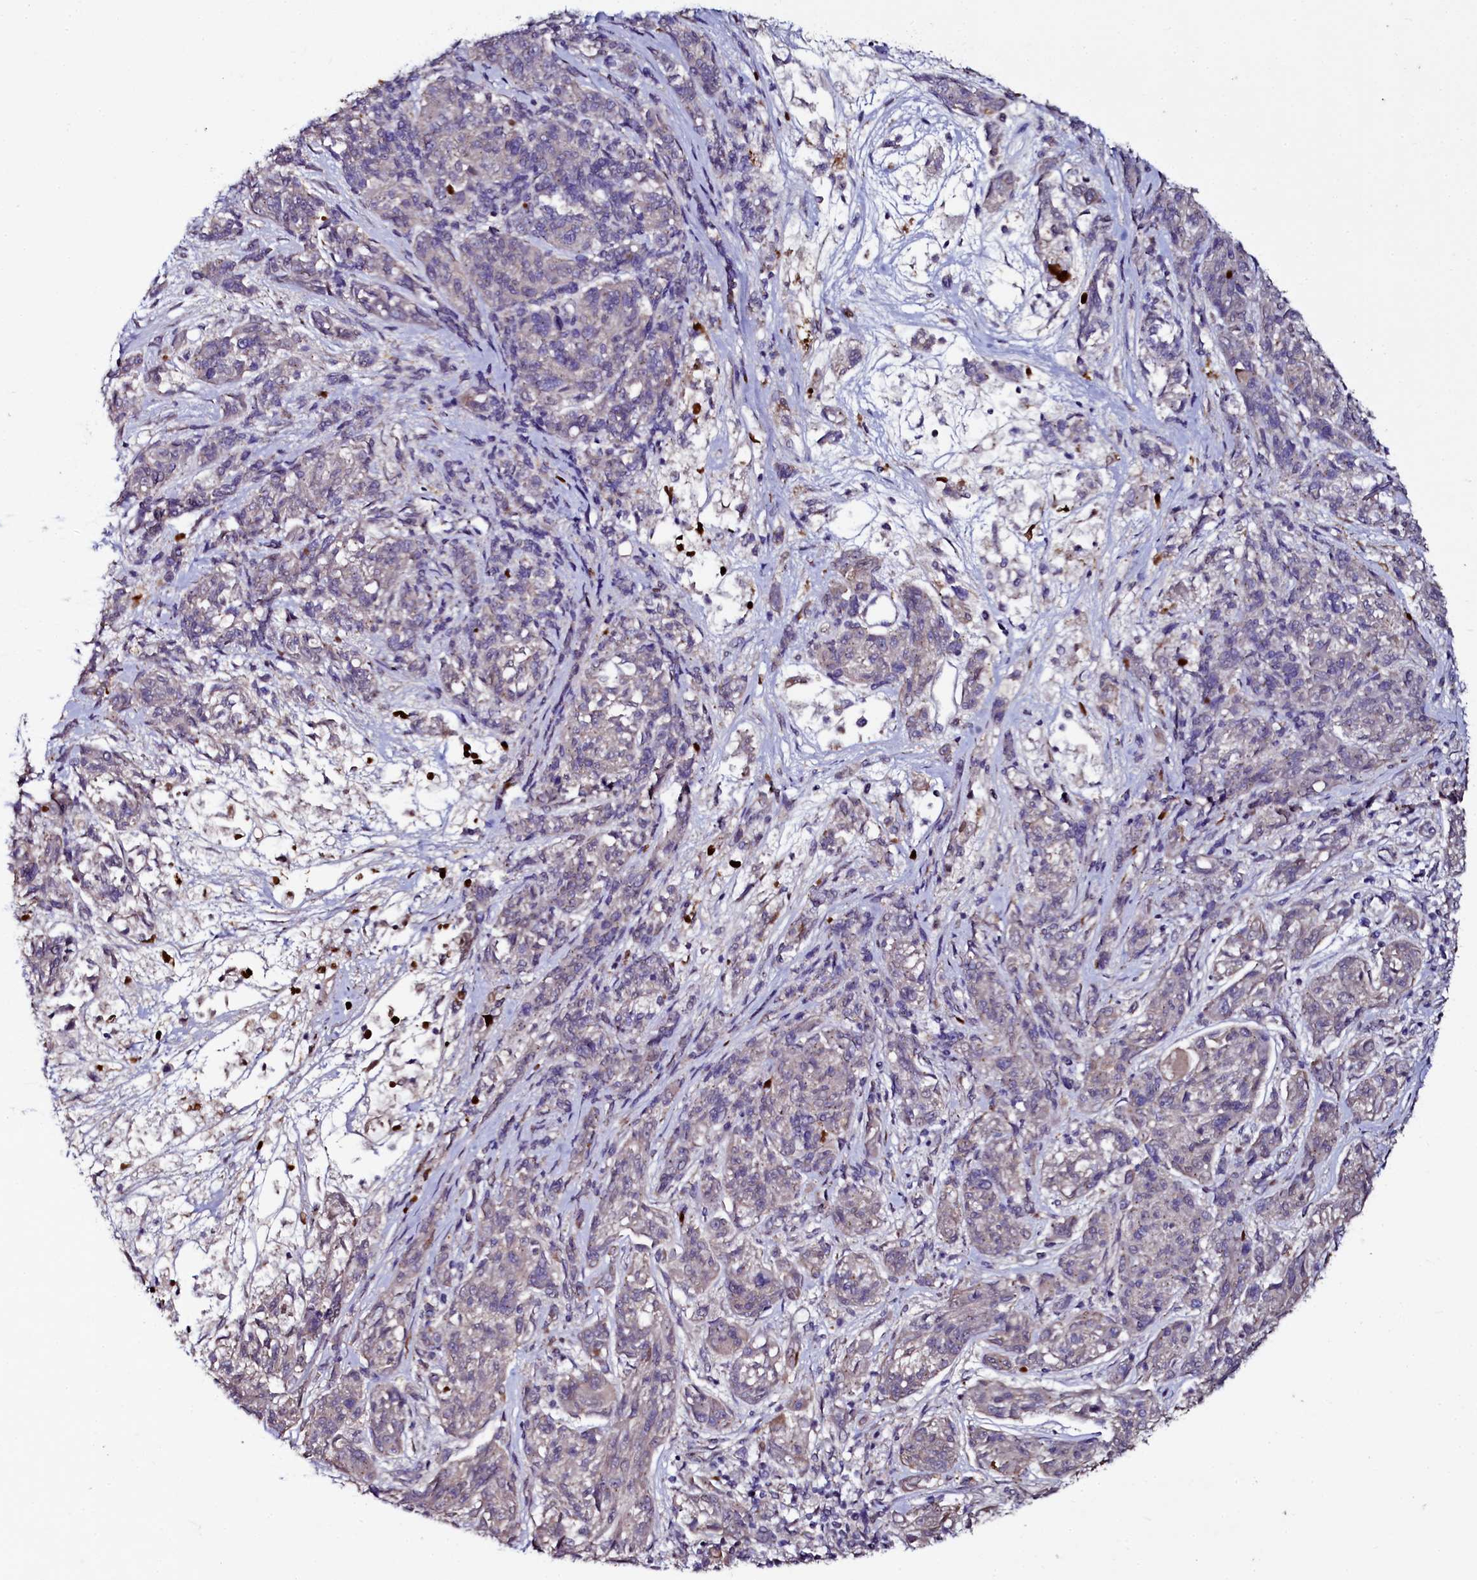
{"staining": {"intensity": "negative", "quantity": "none", "location": "none"}, "tissue": "melanoma", "cell_type": "Tumor cells", "image_type": "cancer", "snomed": [{"axis": "morphology", "description": "Malignant melanoma, NOS"}, {"axis": "topography", "description": "Skin"}], "caption": "Immunohistochemistry (IHC) image of neoplastic tissue: malignant melanoma stained with DAB displays no significant protein staining in tumor cells. The staining is performed using DAB brown chromogen with nuclei counter-stained in using hematoxylin.", "gene": "USPL1", "patient": {"sex": "male", "age": 53}}